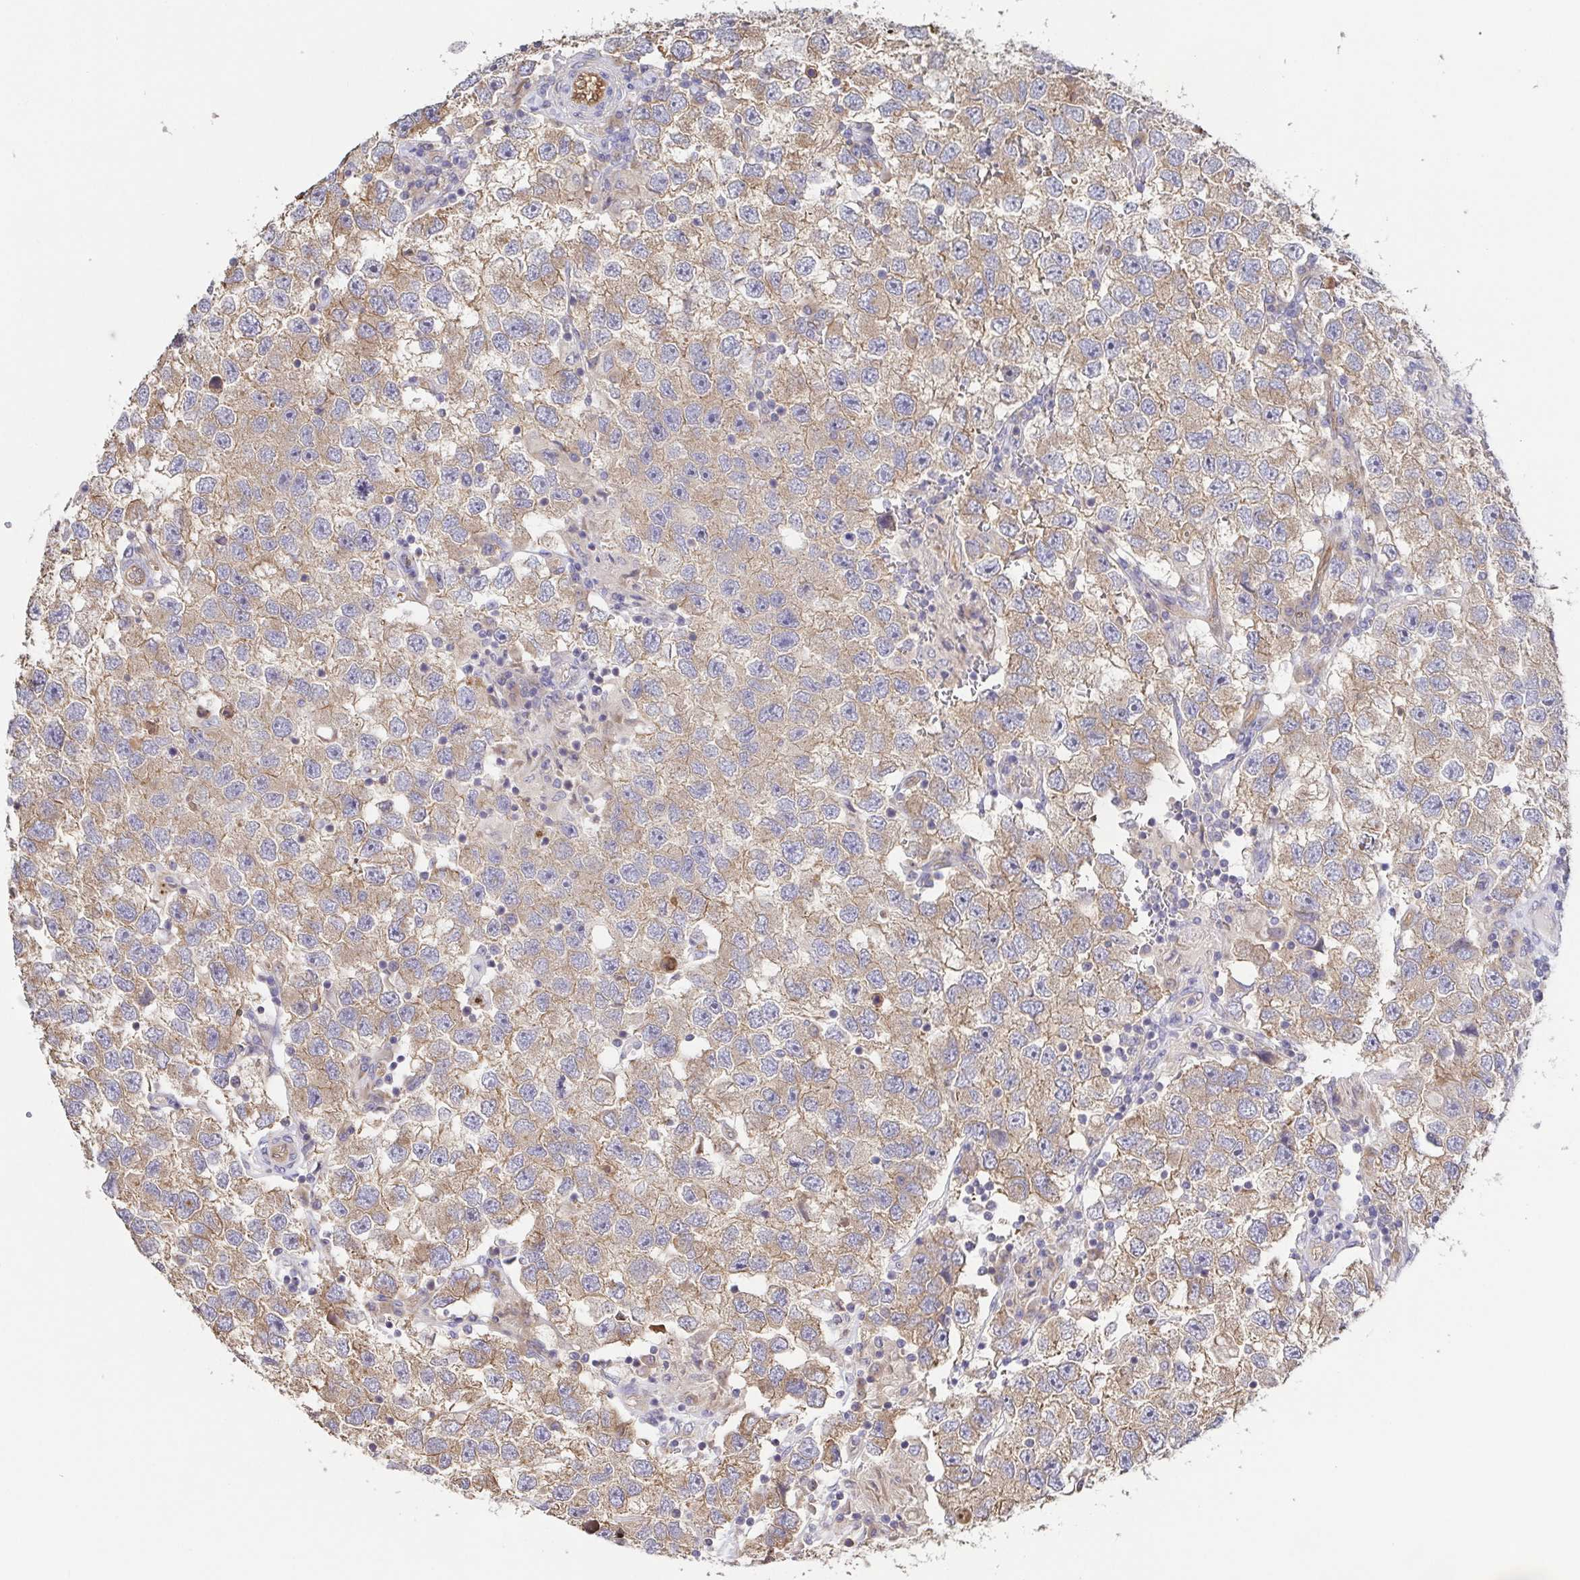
{"staining": {"intensity": "weak", "quantity": ">75%", "location": "cytoplasmic/membranous"}, "tissue": "testis cancer", "cell_type": "Tumor cells", "image_type": "cancer", "snomed": [{"axis": "morphology", "description": "Seminoma, NOS"}, {"axis": "topography", "description": "Testis"}], "caption": "Protein expression analysis of human testis cancer (seminoma) reveals weak cytoplasmic/membranous expression in approximately >75% of tumor cells. The staining was performed using DAB (3,3'-diaminobenzidine), with brown indicating positive protein expression. Nuclei are stained blue with hematoxylin.", "gene": "EIF3D", "patient": {"sex": "male", "age": 26}}